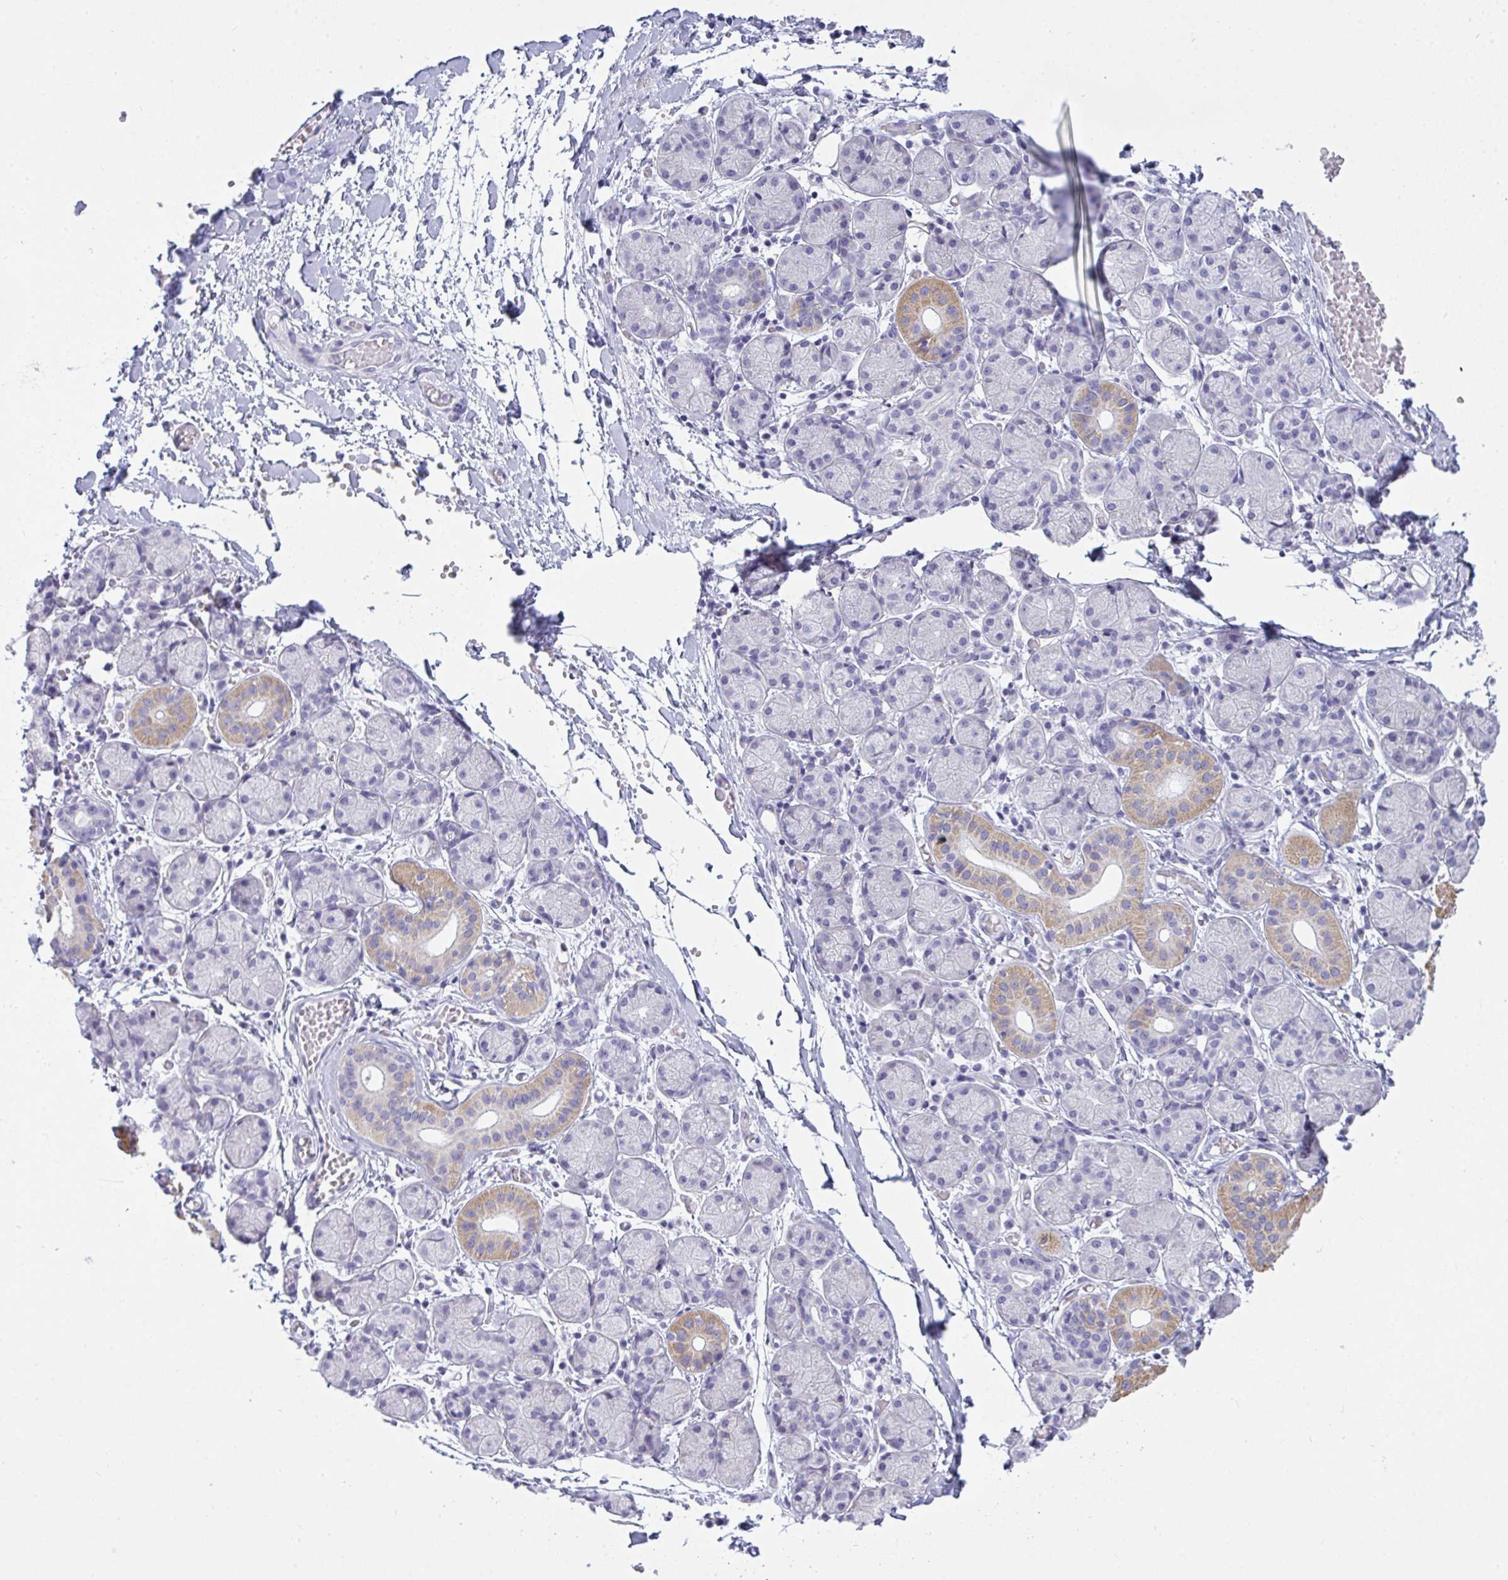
{"staining": {"intensity": "moderate", "quantity": "<25%", "location": "cytoplasmic/membranous"}, "tissue": "salivary gland", "cell_type": "Glandular cells", "image_type": "normal", "snomed": [{"axis": "morphology", "description": "Normal tissue, NOS"}, {"axis": "topography", "description": "Salivary gland"}], "caption": "A micrograph of salivary gland stained for a protein exhibits moderate cytoplasmic/membranous brown staining in glandular cells.", "gene": "GSDMB", "patient": {"sex": "female", "age": 24}}